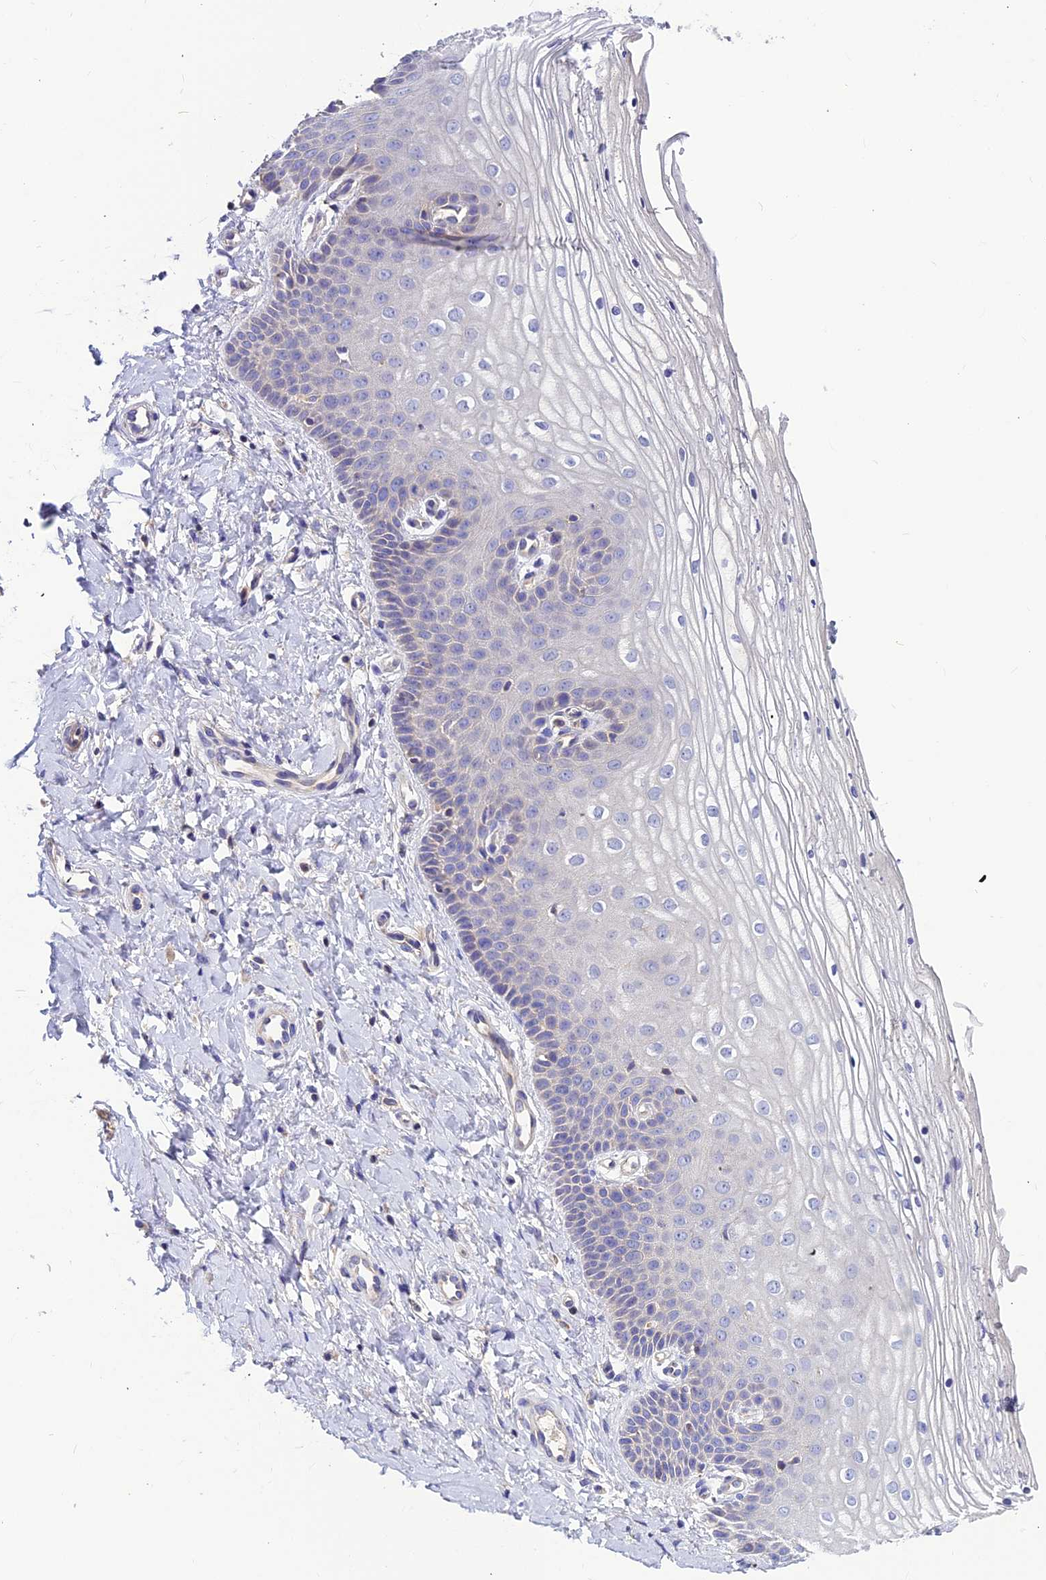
{"staining": {"intensity": "negative", "quantity": "none", "location": "none"}, "tissue": "vagina", "cell_type": "Squamous epithelial cells", "image_type": "normal", "snomed": [{"axis": "morphology", "description": "Normal tissue, NOS"}, {"axis": "topography", "description": "Vagina"}], "caption": "Immunohistochemistry histopathology image of benign vagina: vagina stained with DAB exhibits no significant protein positivity in squamous epithelial cells. (DAB (3,3'-diaminobenzidine) immunohistochemistry visualized using brightfield microscopy, high magnification).", "gene": "ASPHD1", "patient": {"sex": "female", "age": 68}}